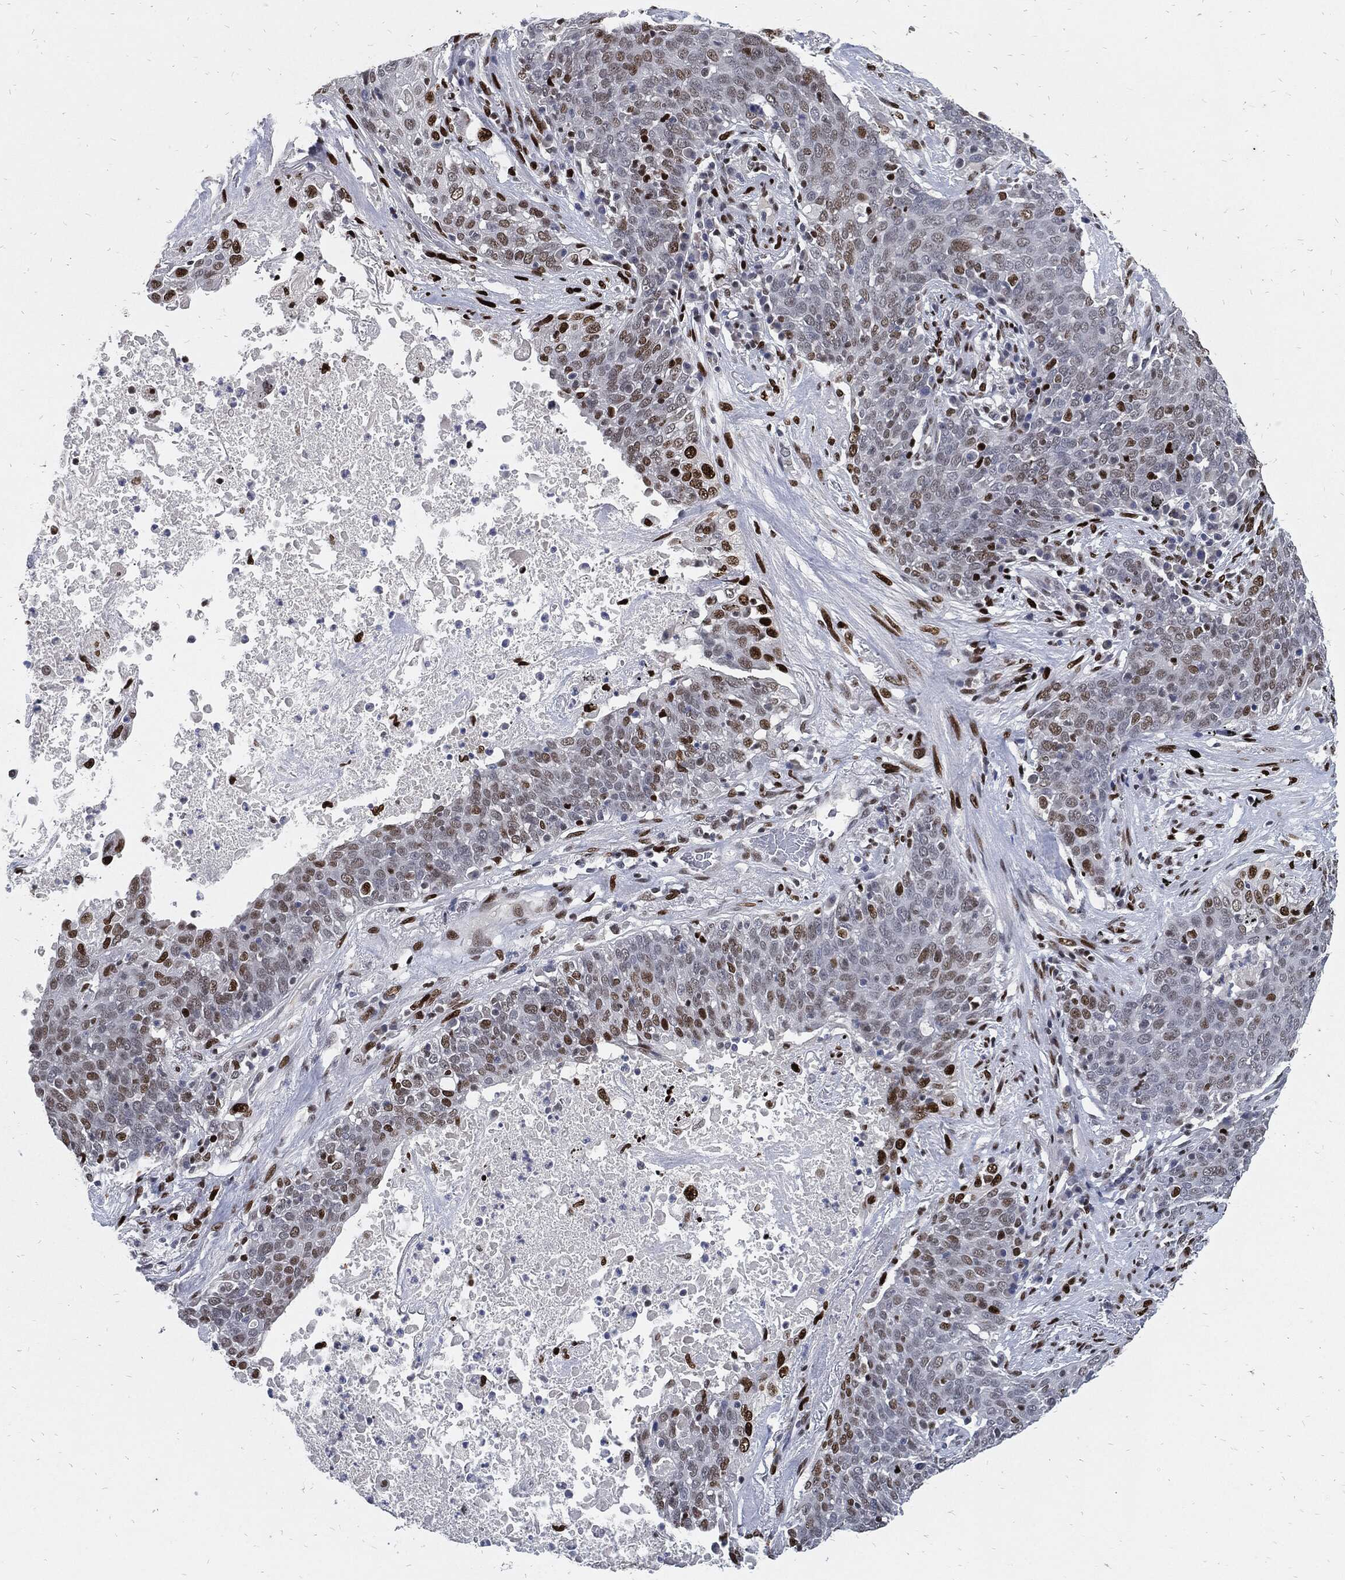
{"staining": {"intensity": "negative", "quantity": "none", "location": "none"}, "tissue": "lung cancer", "cell_type": "Tumor cells", "image_type": "cancer", "snomed": [{"axis": "morphology", "description": "Squamous cell carcinoma, NOS"}, {"axis": "topography", "description": "Lung"}], "caption": "An immunohistochemistry (IHC) photomicrograph of lung cancer is shown. There is no staining in tumor cells of lung cancer.", "gene": "JUN", "patient": {"sex": "male", "age": 82}}